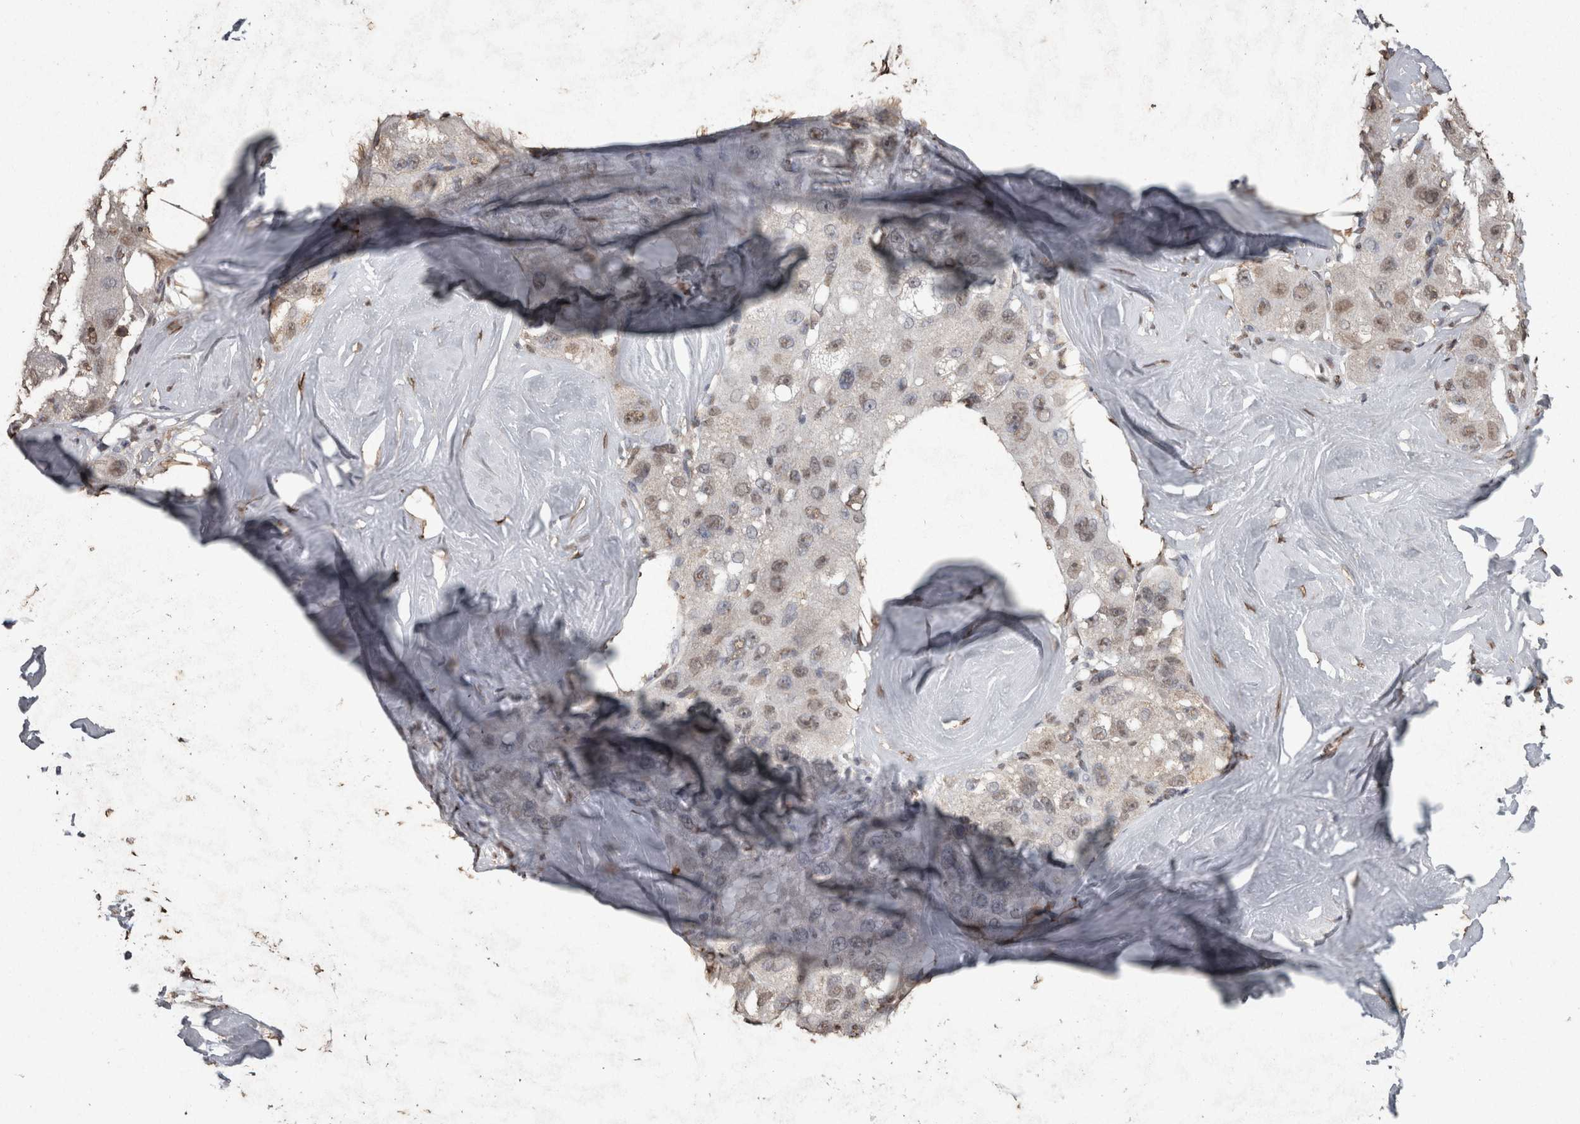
{"staining": {"intensity": "moderate", "quantity": ">75%", "location": "nuclear"}, "tissue": "liver cancer", "cell_type": "Tumor cells", "image_type": "cancer", "snomed": [{"axis": "morphology", "description": "Carcinoma, Hepatocellular, NOS"}, {"axis": "topography", "description": "Liver"}], "caption": "The immunohistochemical stain shows moderate nuclear expression in tumor cells of hepatocellular carcinoma (liver) tissue.", "gene": "SMAD7", "patient": {"sex": "male", "age": 80}}